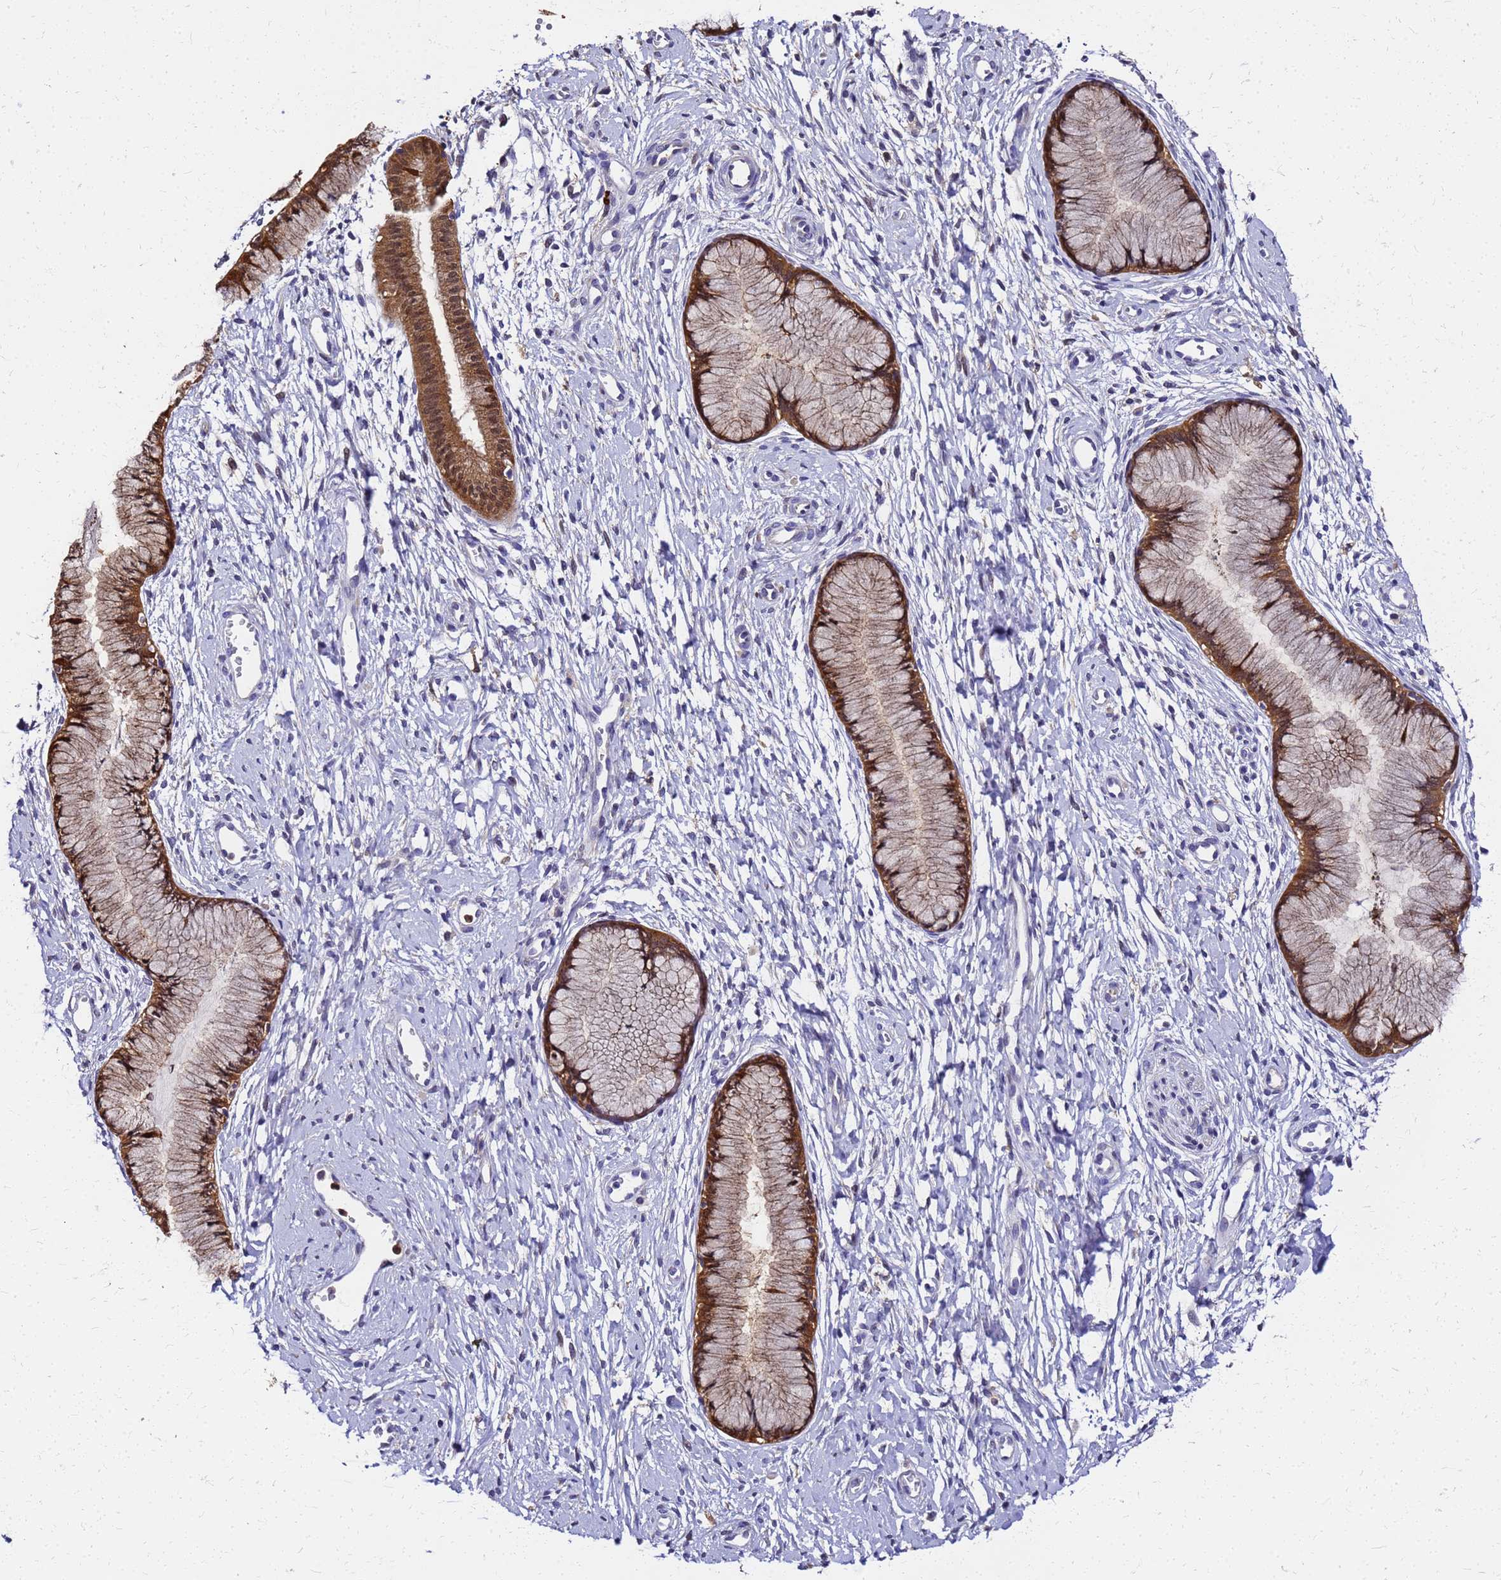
{"staining": {"intensity": "strong", "quantity": ">75%", "location": "cytoplasmic/membranous"}, "tissue": "cervix", "cell_type": "Glandular cells", "image_type": "normal", "snomed": [{"axis": "morphology", "description": "Normal tissue, NOS"}, {"axis": "topography", "description": "Cervix"}], "caption": "This histopathology image exhibits immunohistochemistry staining of normal cervix, with high strong cytoplasmic/membranous staining in approximately >75% of glandular cells.", "gene": "S100A11", "patient": {"sex": "female", "age": 42}}